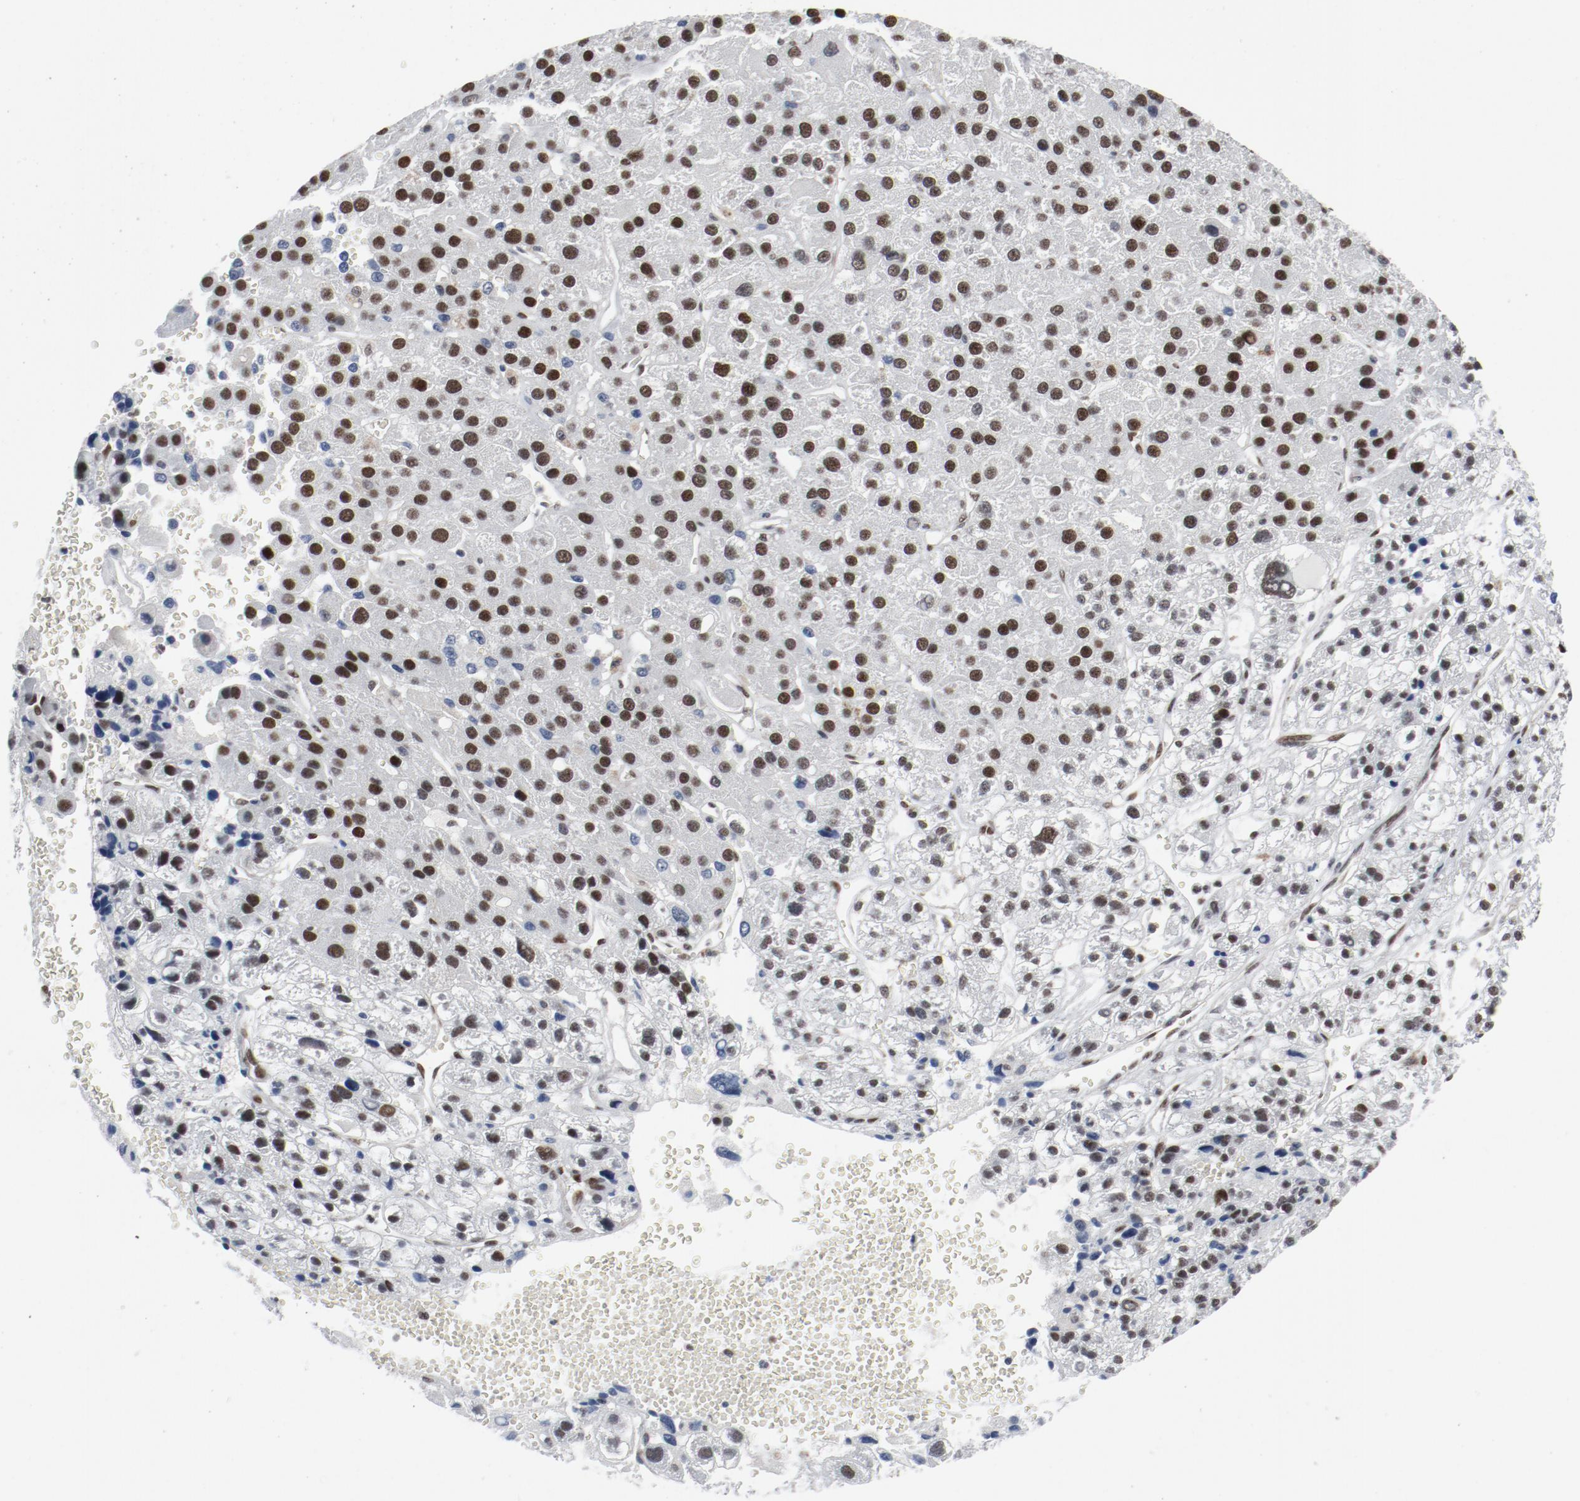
{"staining": {"intensity": "moderate", "quantity": ">75%", "location": "nuclear"}, "tissue": "liver cancer", "cell_type": "Tumor cells", "image_type": "cancer", "snomed": [{"axis": "morphology", "description": "Carcinoma, Hepatocellular, NOS"}, {"axis": "topography", "description": "Liver"}], "caption": "Immunohistochemical staining of liver hepatocellular carcinoma exhibits moderate nuclear protein positivity in approximately >75% of tumor cells.", "gene": "JMJD6", "patient": {"sex": "female", "age": 85}}